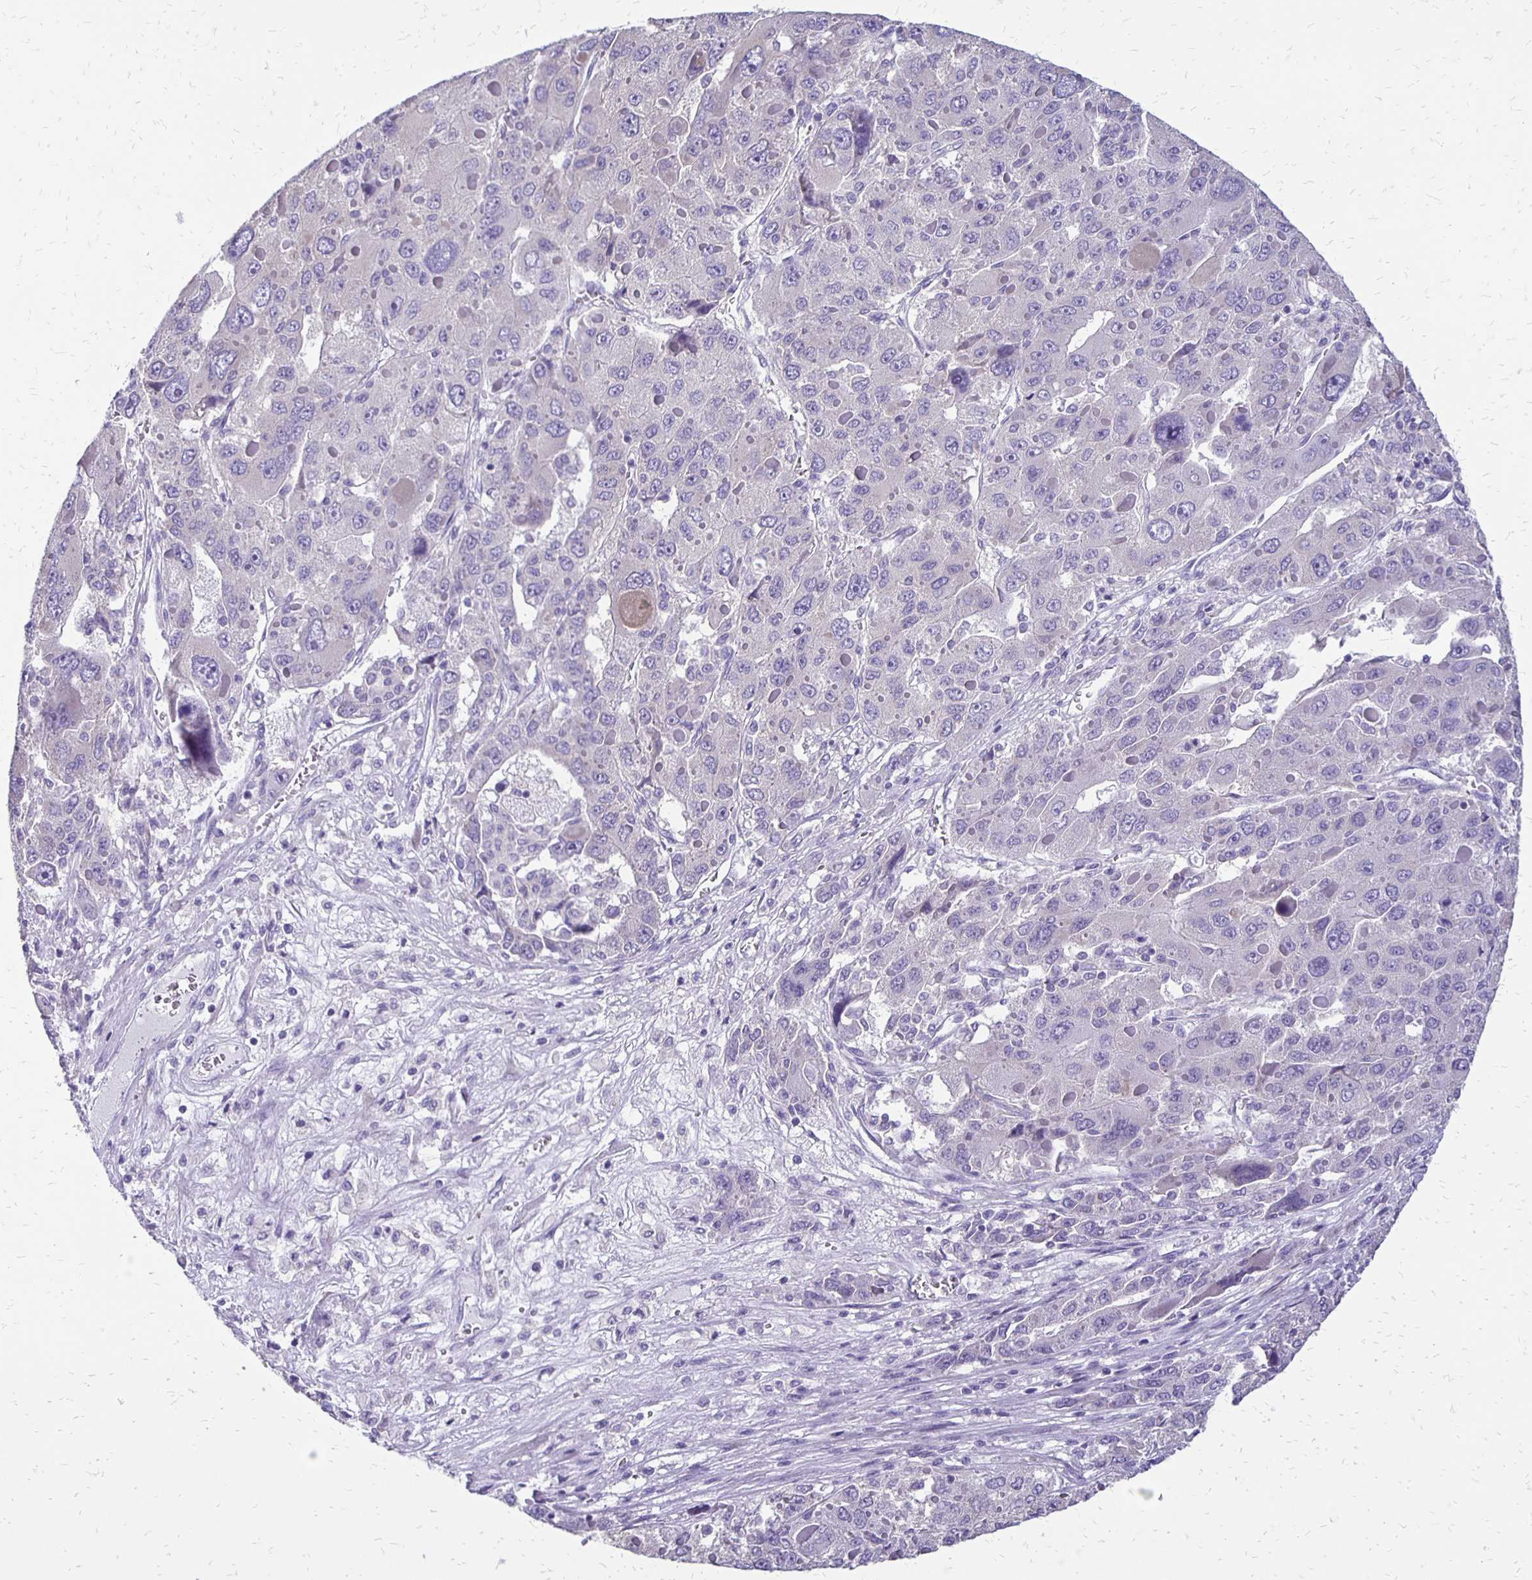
{"staining": {"intensity": "negative", "quantity": "none", "location": "none"}, "tissue": "liver cancer", "cell_type": "Tumor cells", "image_type": "cancer", "snomed": [{"axis": "morphology", "description": "Carcinoma, Hepatocellular, NOS"}, {"axis": "topography", "description": "Liver"}], "caption": "IHC of human hepatocellular carcinoma (liver) shows no expression in tumor cells. (IHC, brightfield microscopy, high magnification).", "gene": "ANKRD45", "patient": {"sex": "female", "age": 41}}